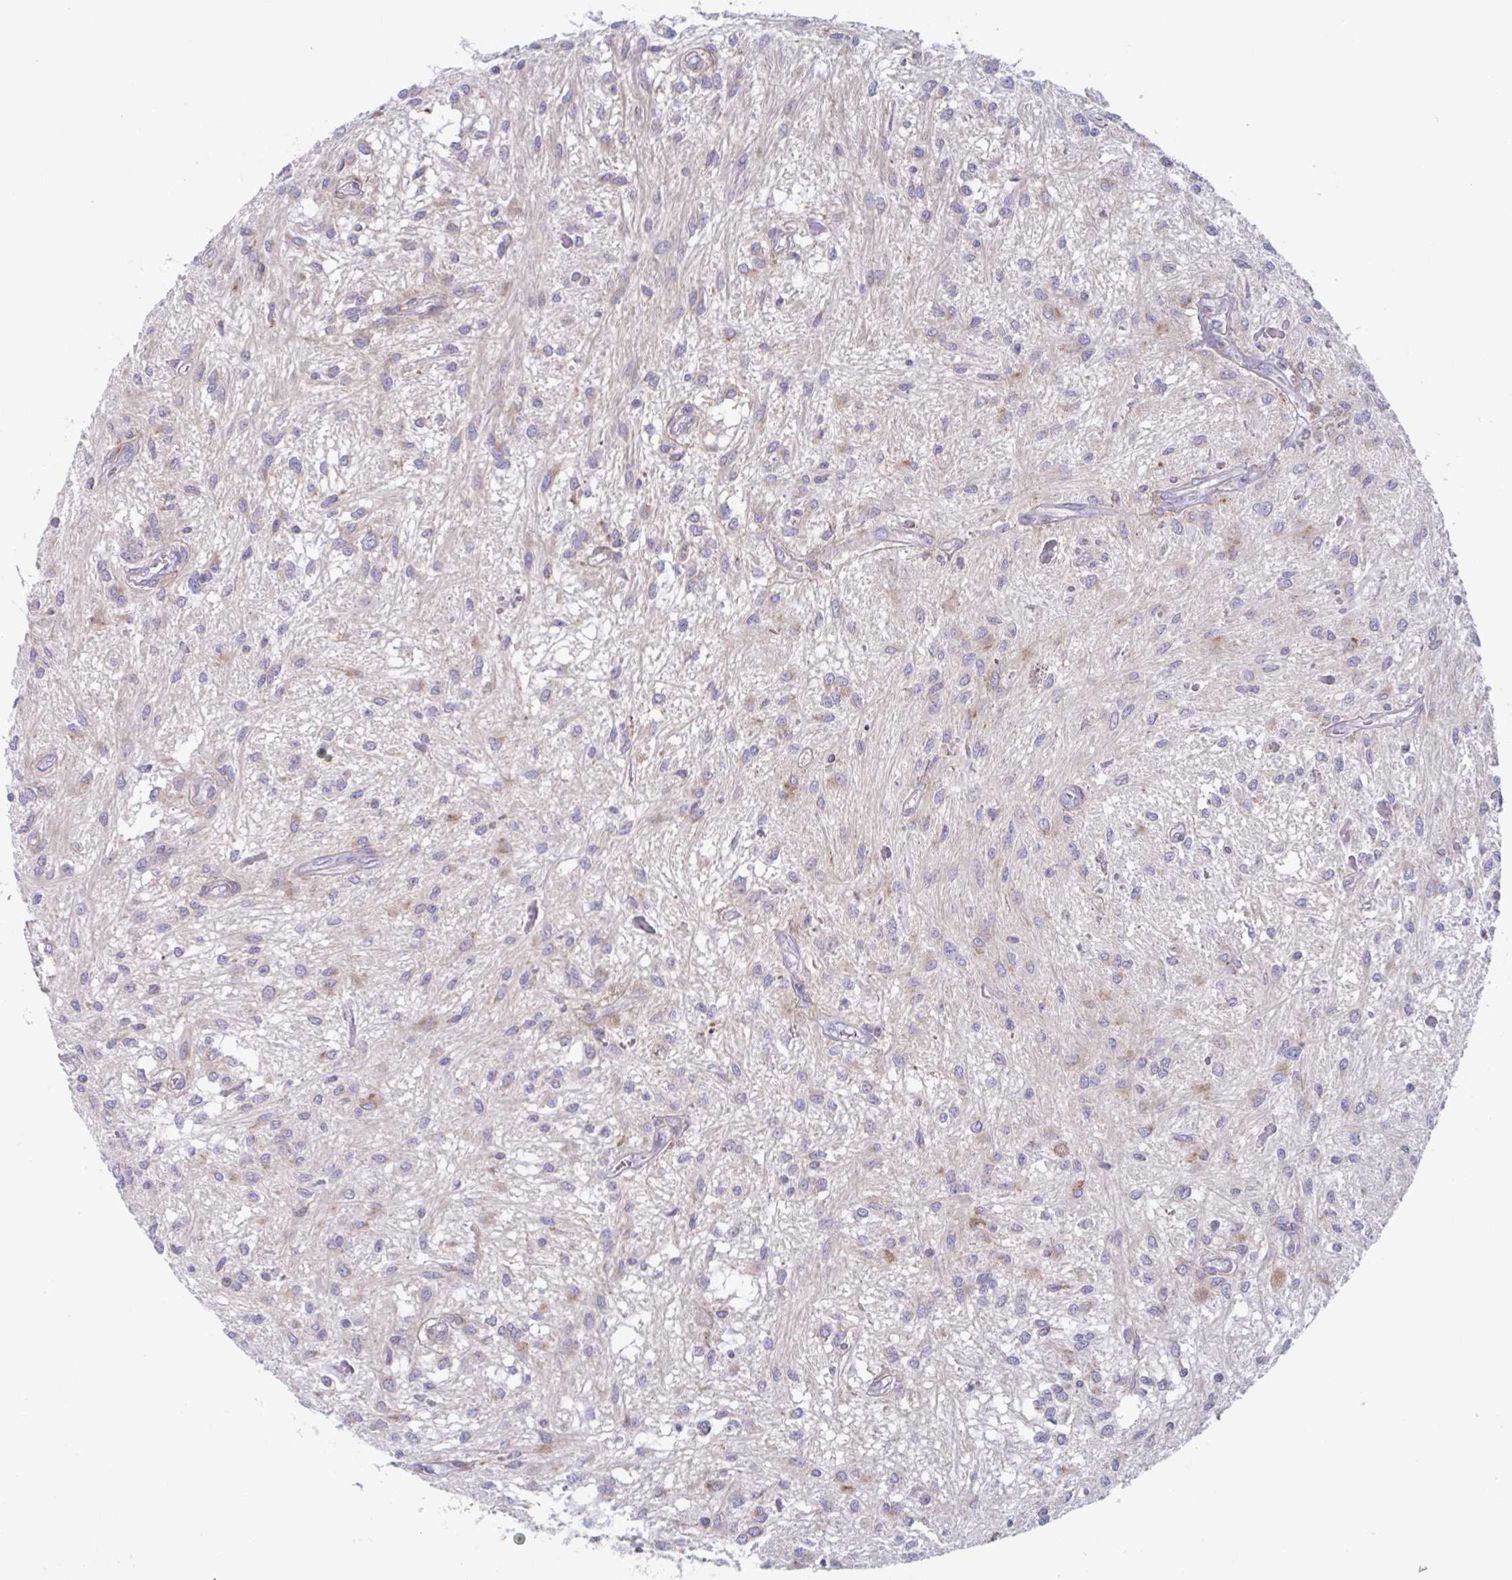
{"staining": {"intensity": "negative", "quantity": "none", "location": "none"}, "tissue": "glioma", "cell_type": "Tumor cells", "image_type": "cancer", "snomed": [{"axis": "morphology", "description": "Glioma, malignant, Low grade"}, {"axis": "topography", "description": "Cerebellum"}], "caption": "IHC histopathology image of human glioma stained for a protein (brown), which reveals no expression in tumor cells.", "gene": "NIPSNAP1", "patient": {"sex": "female", "age": 14}}